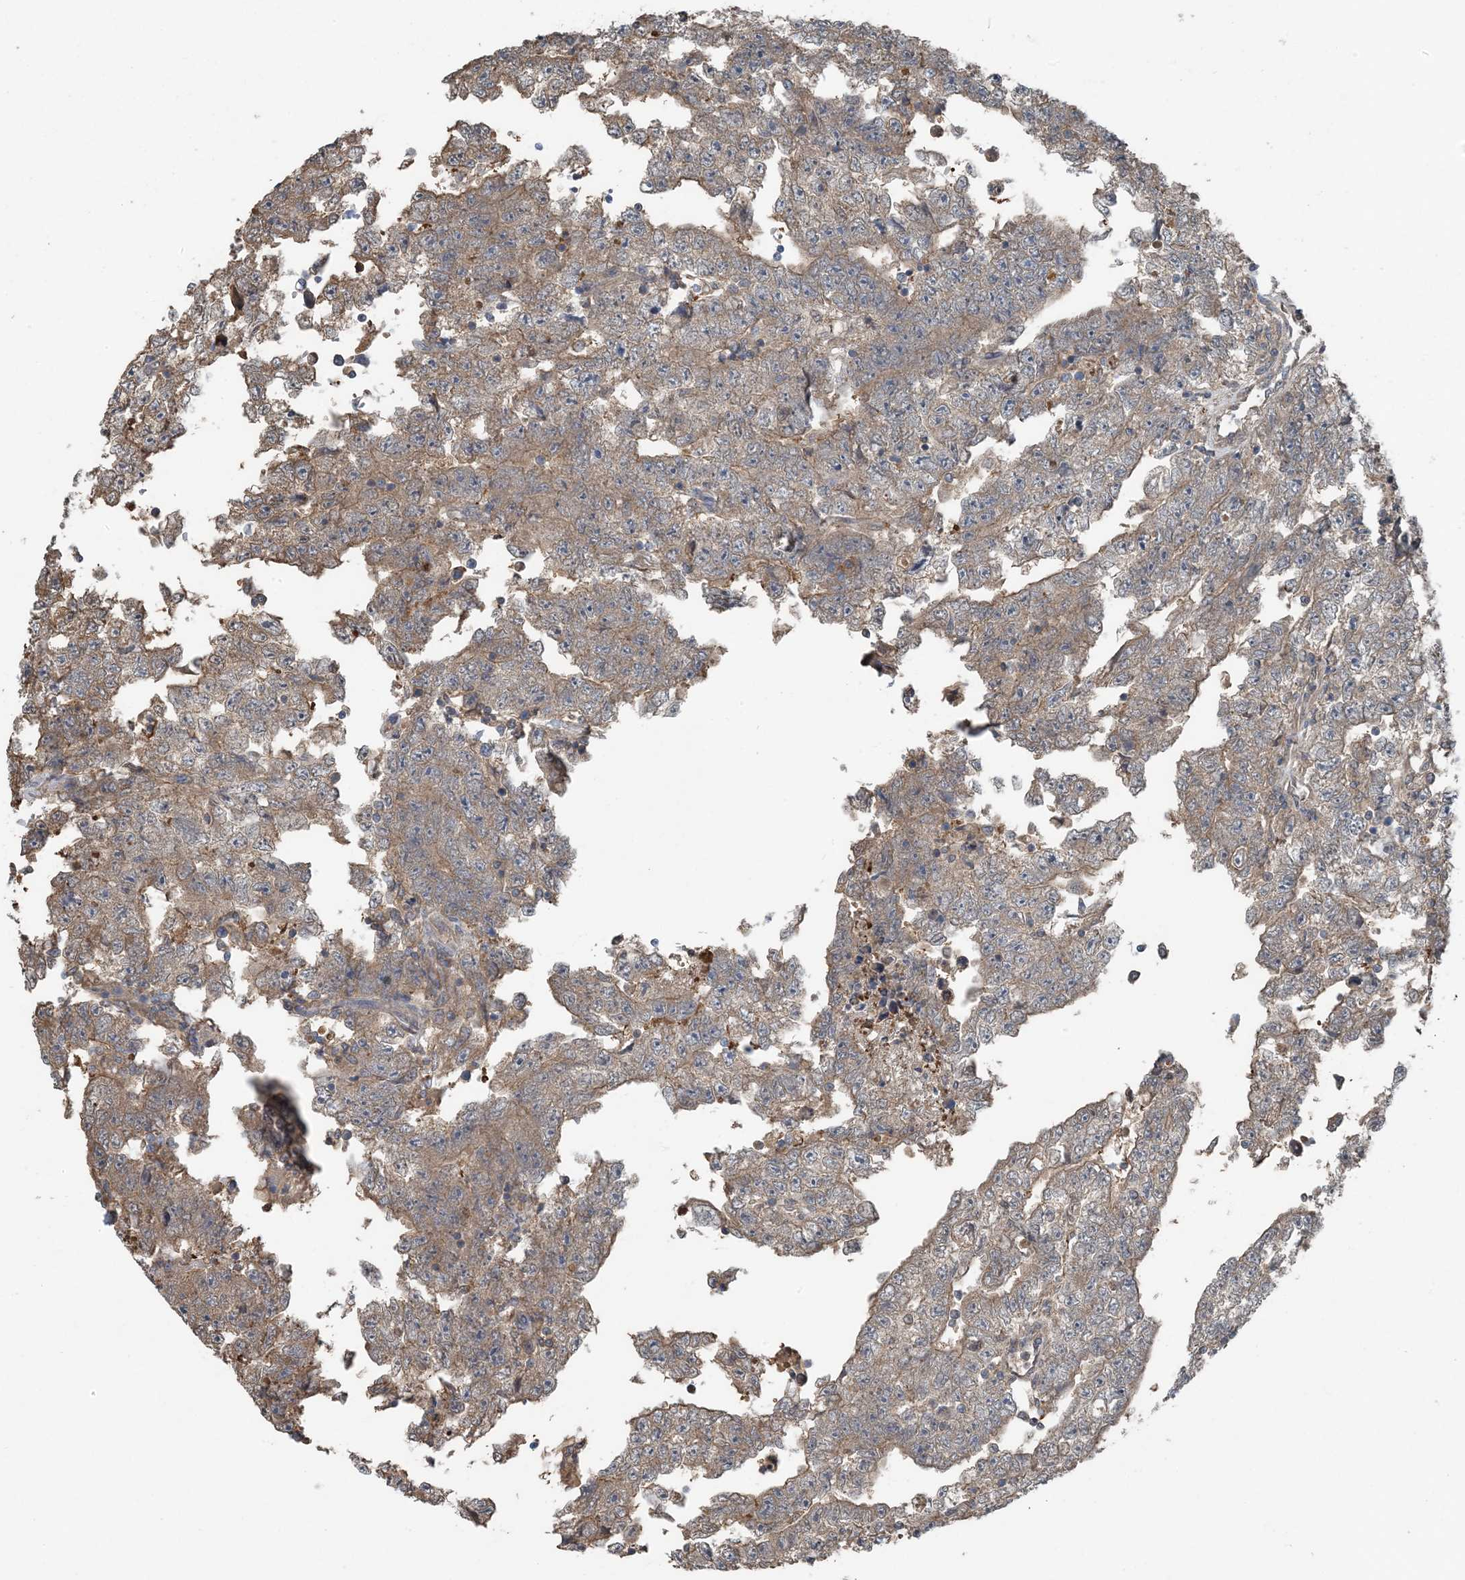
{"staining": {"intensity": "moderate", "quantity": "25%-75%", "location": "cytoplasmic/membranous"}, "tissue": "testis cancer", "cell_type": "Tumor cells", "image_type": "cancer", "snomed": [{"axis": "morphology", "description": "Carcinoma, Embryonal, NOS"}, {"axis": "topography", "description": "Testis"}], "caption": "A high-resolution histopathology image shows IHC staining of embryonal carcinoma (testis), which displays moderate cytoplasmic/membranous staining in about 25%-75% of tumor cells.", "gene": "HIKESHI", "patient": {"sex": "male", "age": 25}}